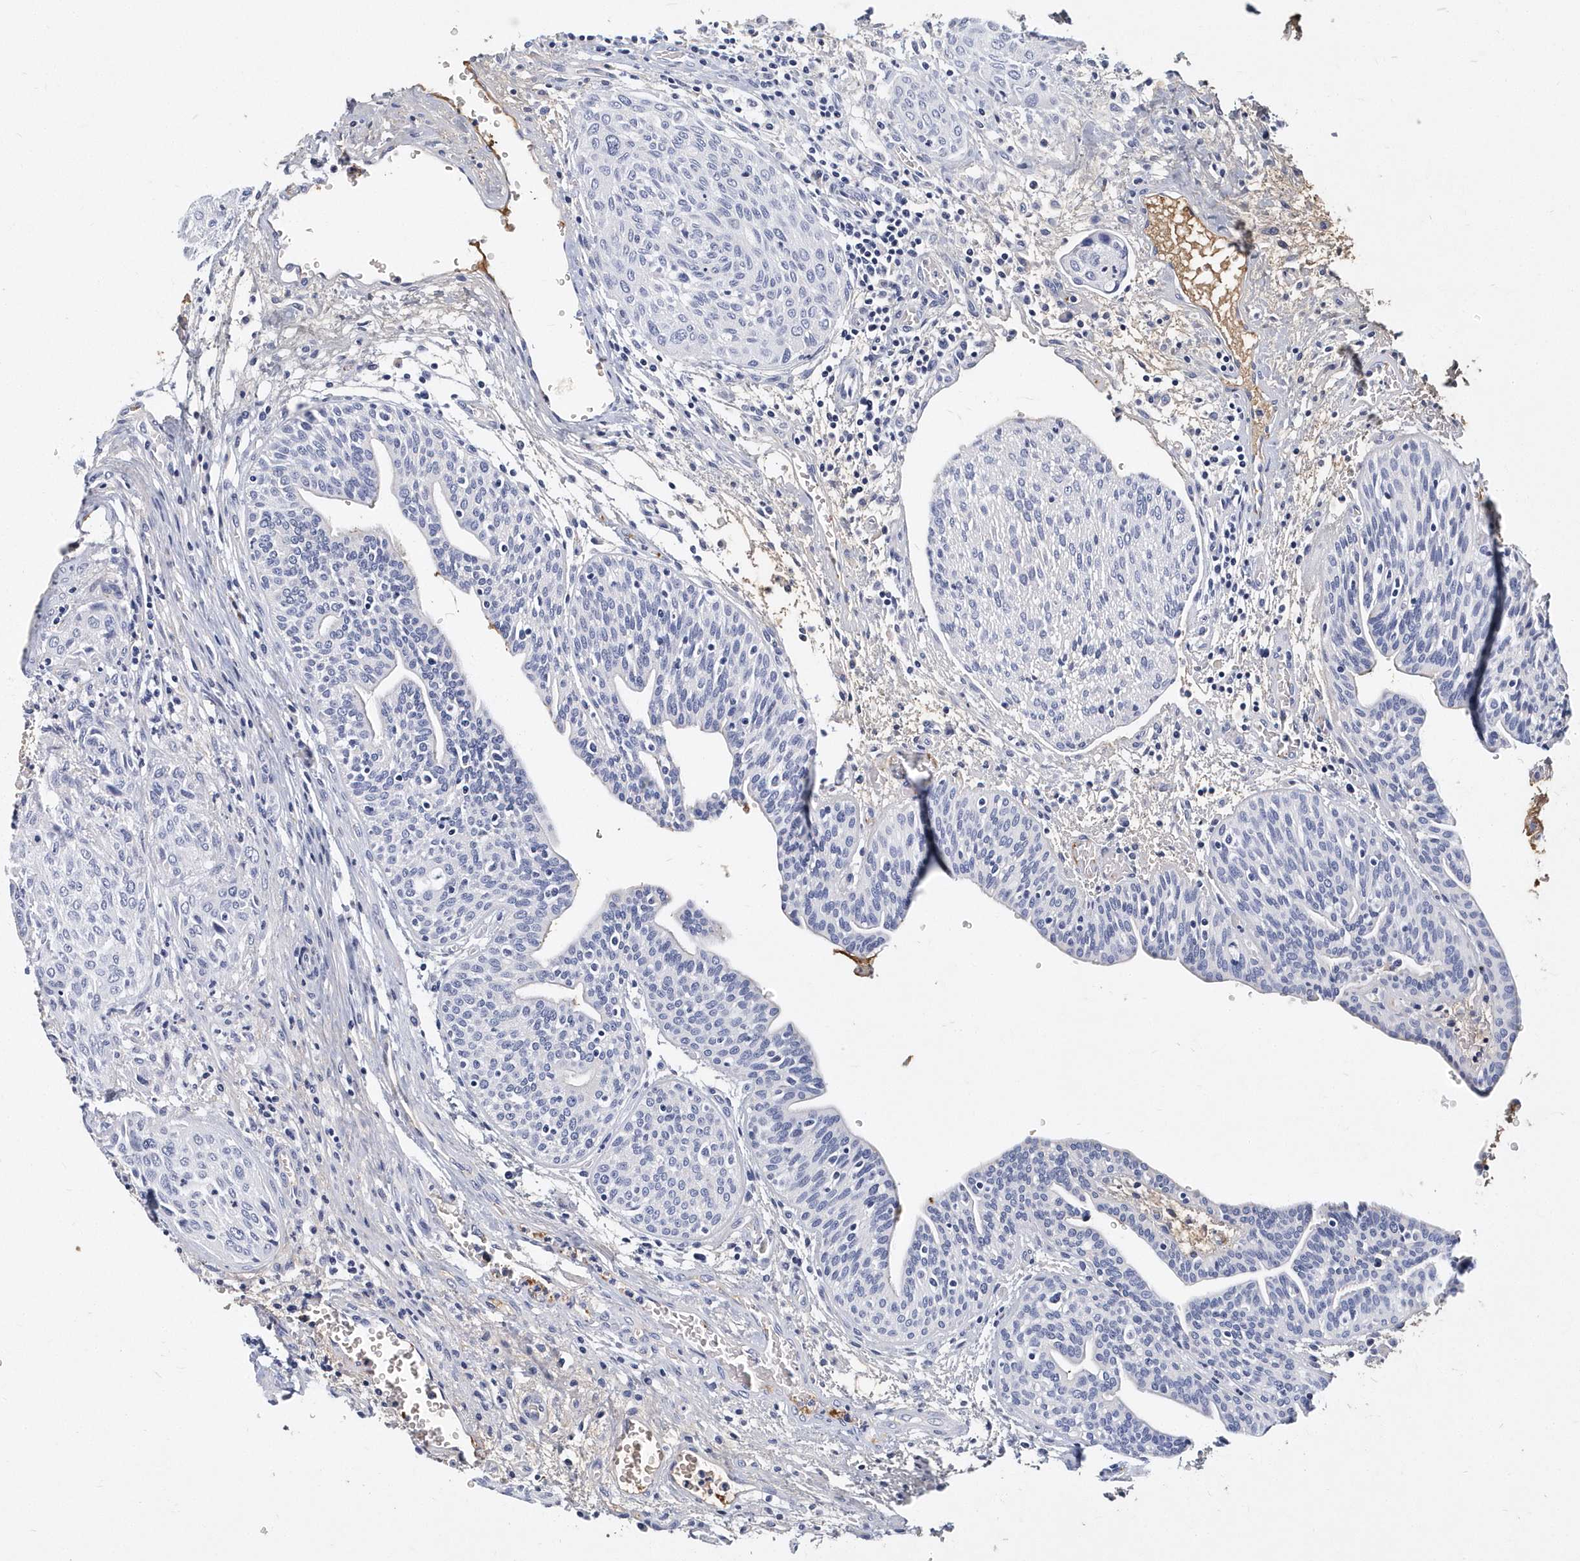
{"staining": {"intensity": "negative", "quantity": "none", "location": "none"}, "tissue": "urothelial cancer", "cell_type": "Tumor cells", "image_type": "cancer", "snomed": [{"axis": "morphology", "description": "Urothelial carcinoma, High grade"}, {"axis": "topography", "description": "Urinary bladder"}], "caption": "Image shows no significant protein staining in tumor cells of urothelial cancer.", "gene": "ITGA2B", "patient": {"sex": "male", "age": 35}}